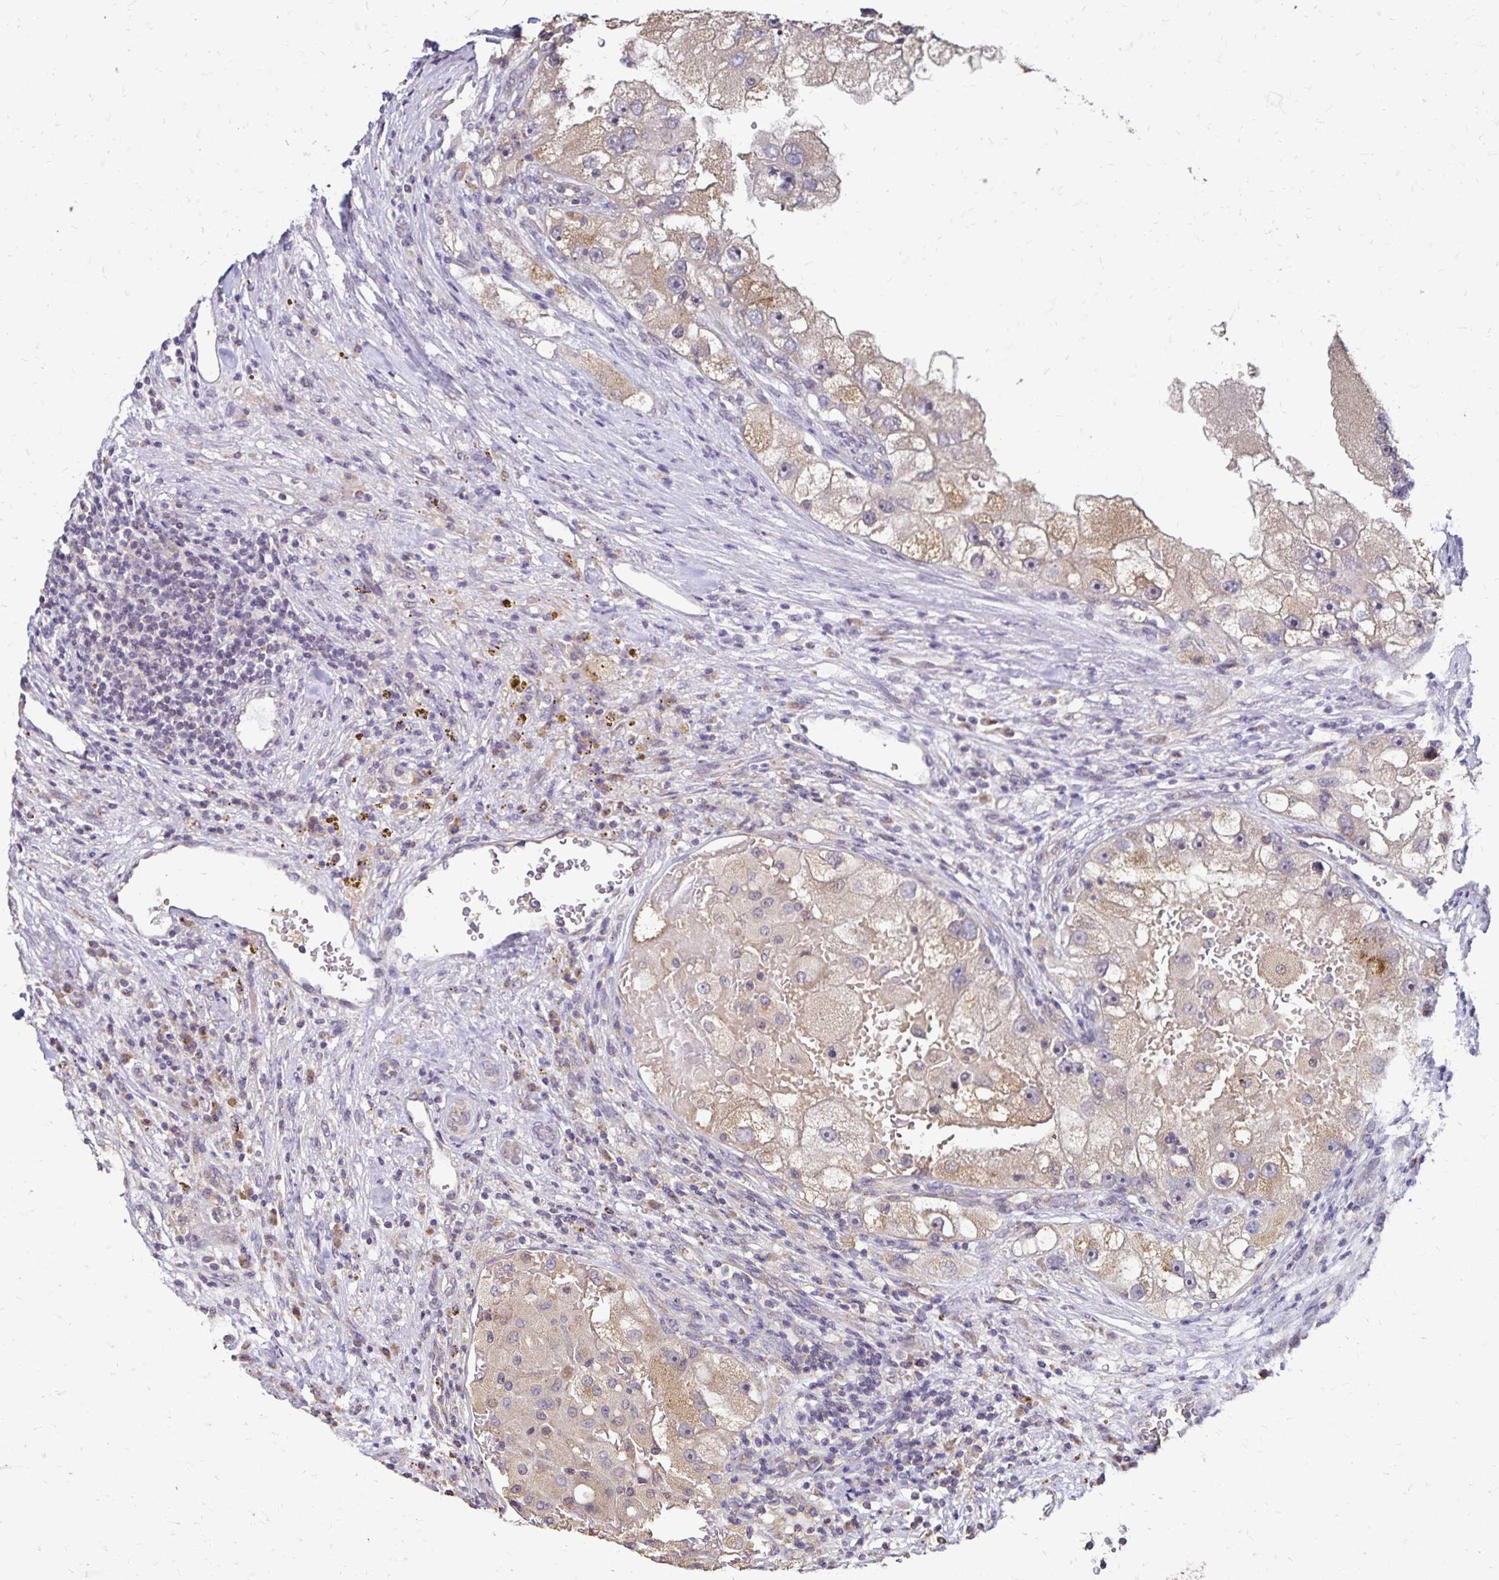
{"staining": {"intensity": "weak", "quantity": "25%-75%", "location": "cytoplasmic/membranous"}, "tissue": "renal cancer", "cell_type": "Tumor cells", "image_type": "cancer", "snomed": [{"axis": "morphology", "description": "Adenocarcinoma, NOS"}, {"axis": "topography", "description": "Kidney"}], "caption": "Protein staining of renal cancer tissue demonstrates weak cytoplasmic/membranous positivity in about 25%-75% of tumor cells. The protein of interest is stained brown, and the nuclei are stained in blue (DAB IHC with brightfield microscopy, high magnification).", "gene": "EMC10", "patient": {"sex": "male", "age": 63}}